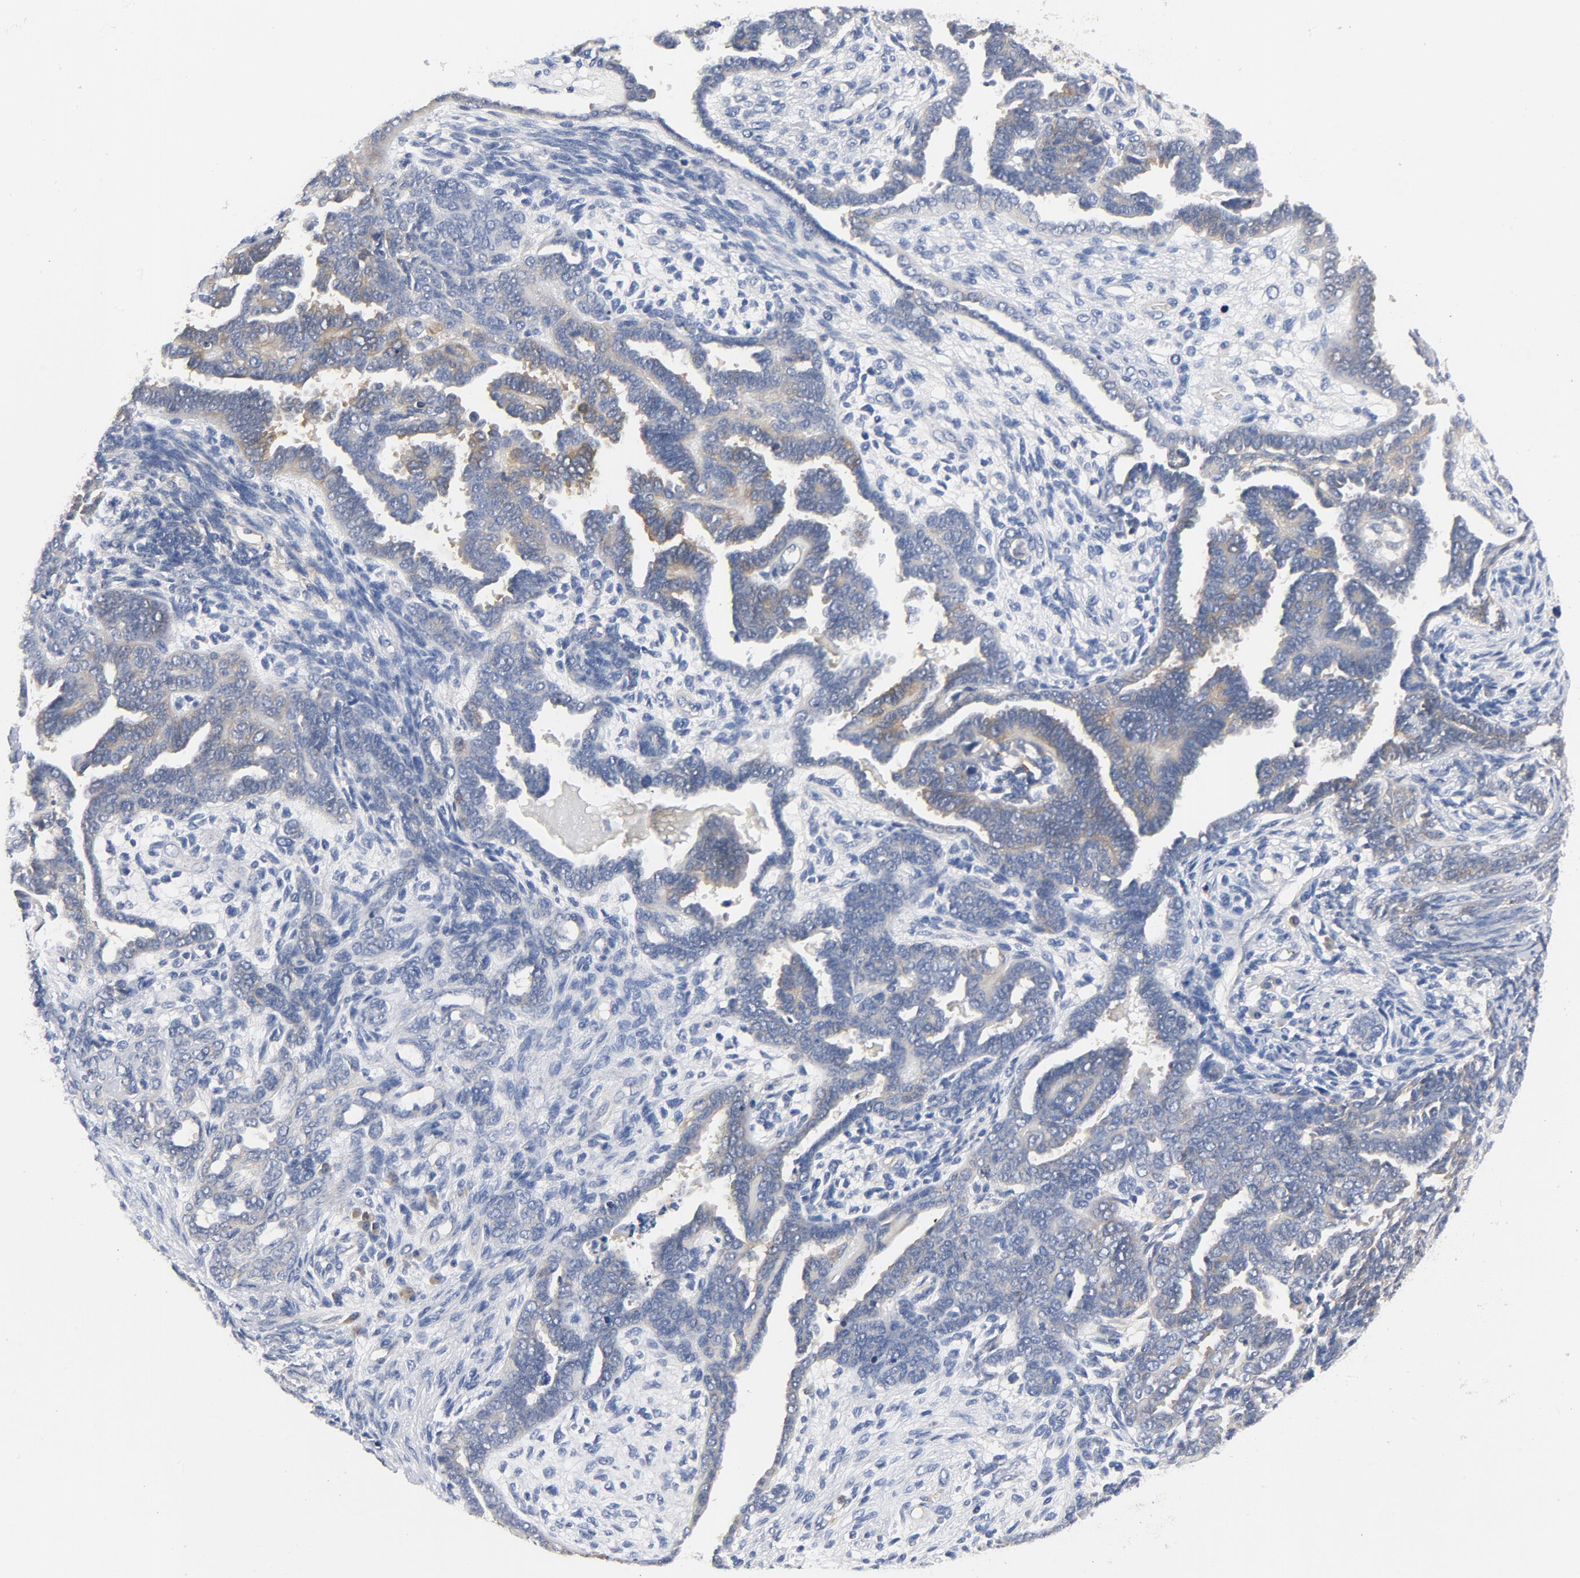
{"staining": {"intensity": "weak", "quantity": "<25%", "location": "cytoplasmic/membranous"}, "tissue": "endometrial cancer", "cell_type": "Tumor cells", "image_type": "cancer", "snomed": [{"axis": "morphology", "description": "Neoplasm, malignant, NOS"}, {"axis": "topography", "description": "Endometrium"}], "caption": "Tumor cells are negative for brown protein staining in endometrial malignant neoplasm.", "gene": "SRC", "patient": {"sex": "female", "age": 74}}